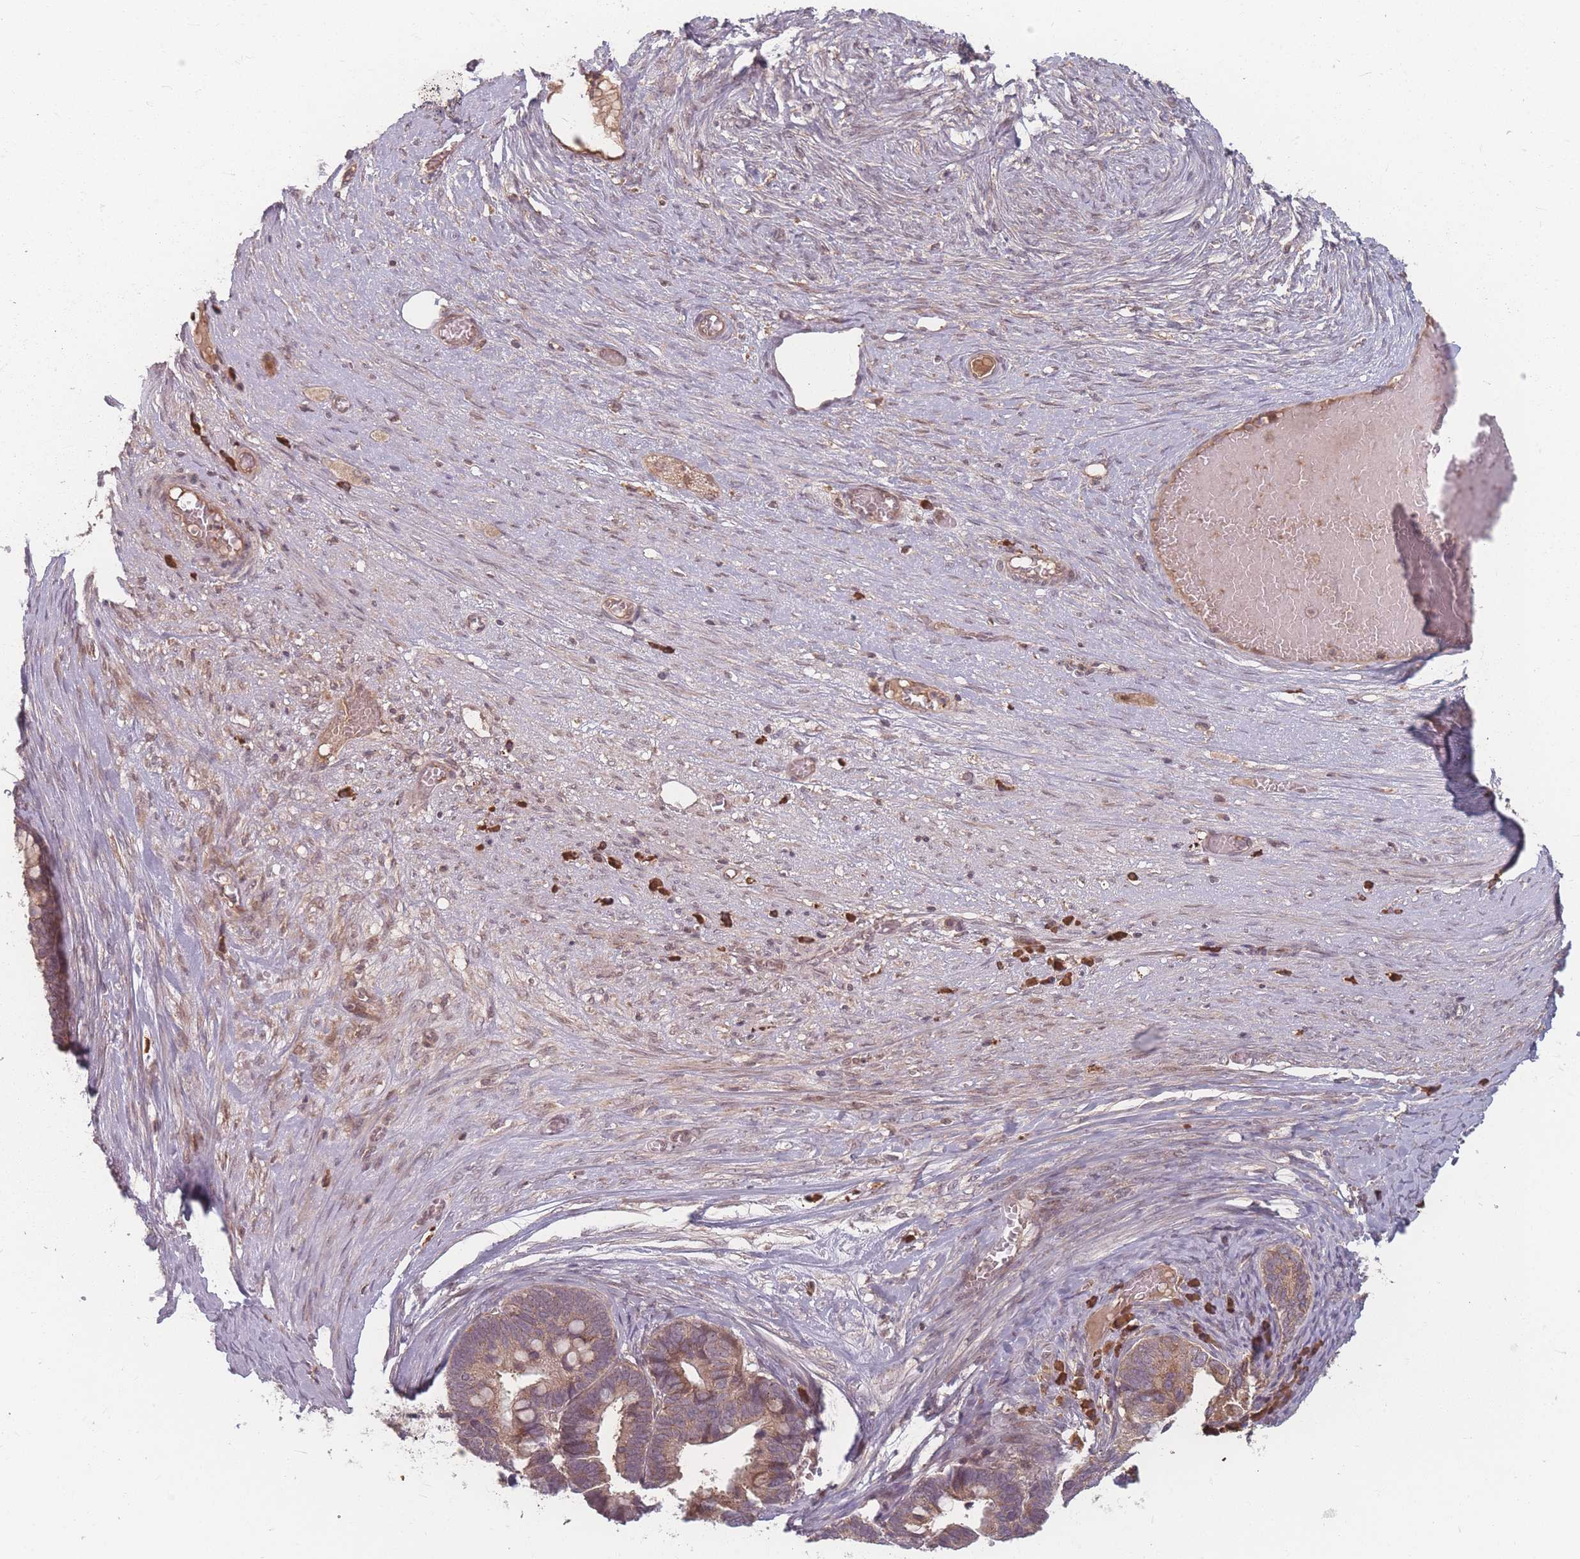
{"staining": {"intensity": "moderate", "quantity": ">75%", "location": "cytoplasmic/membranous"}, "tissue": "ovarian cancer", "cell_type": "Tumor cells", "image_type": "cancer", "snomed": [{"axis": "morphology", "description": "Cystadenocarcinoma, serous, NOS"}, {"axis": "topography", "description": "Ovary"}], "caption": "Immunohistochemical staining of serous cystadenocarcinoma (ovarian) displays medium levels of moderate cytoplasmic/membranous staining in approximately >75% of tumor cells.", "gene": "HAGH", "patient": {"sex": "female", "age": 56}}